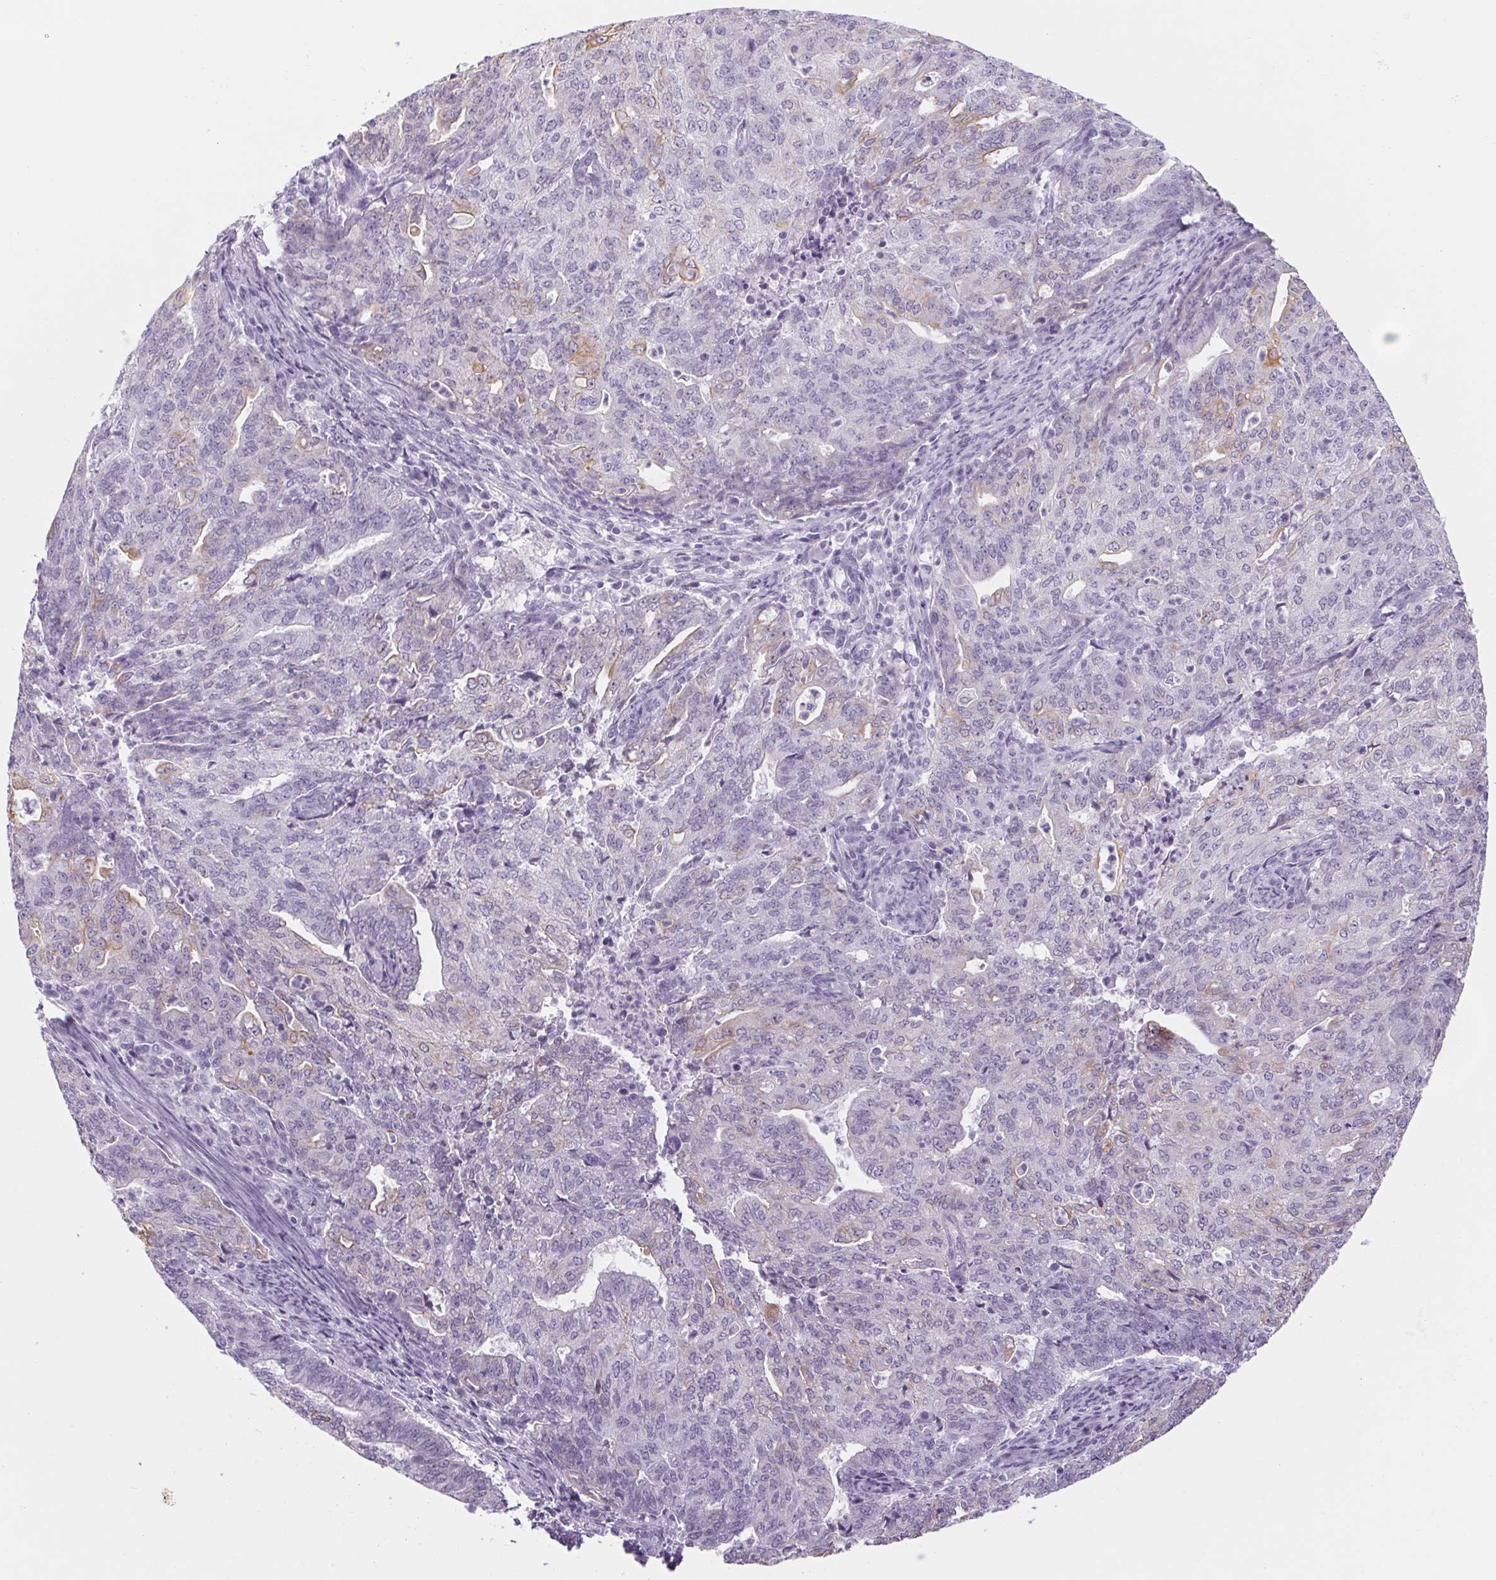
{"staining": {"intensity": "weak", "quantity": "<25%", "location": "cytoplasmic/membranous"}, "tissue": "endometrial cancer", "cell_type": "Tumor cells", "image_type": "cancer", "snomed": [{"axis": "morphology", "description": "Adenocarcinoma, NOS"}, {"axis": "topography", "description": "Endometrium"}], "caption": "Endometrial cancer stained for a protein using immunohistochemistry demonstrates no expression tumor cells.", "gene": "RPTN", "patient": {"sex": "female", "age": 82}}